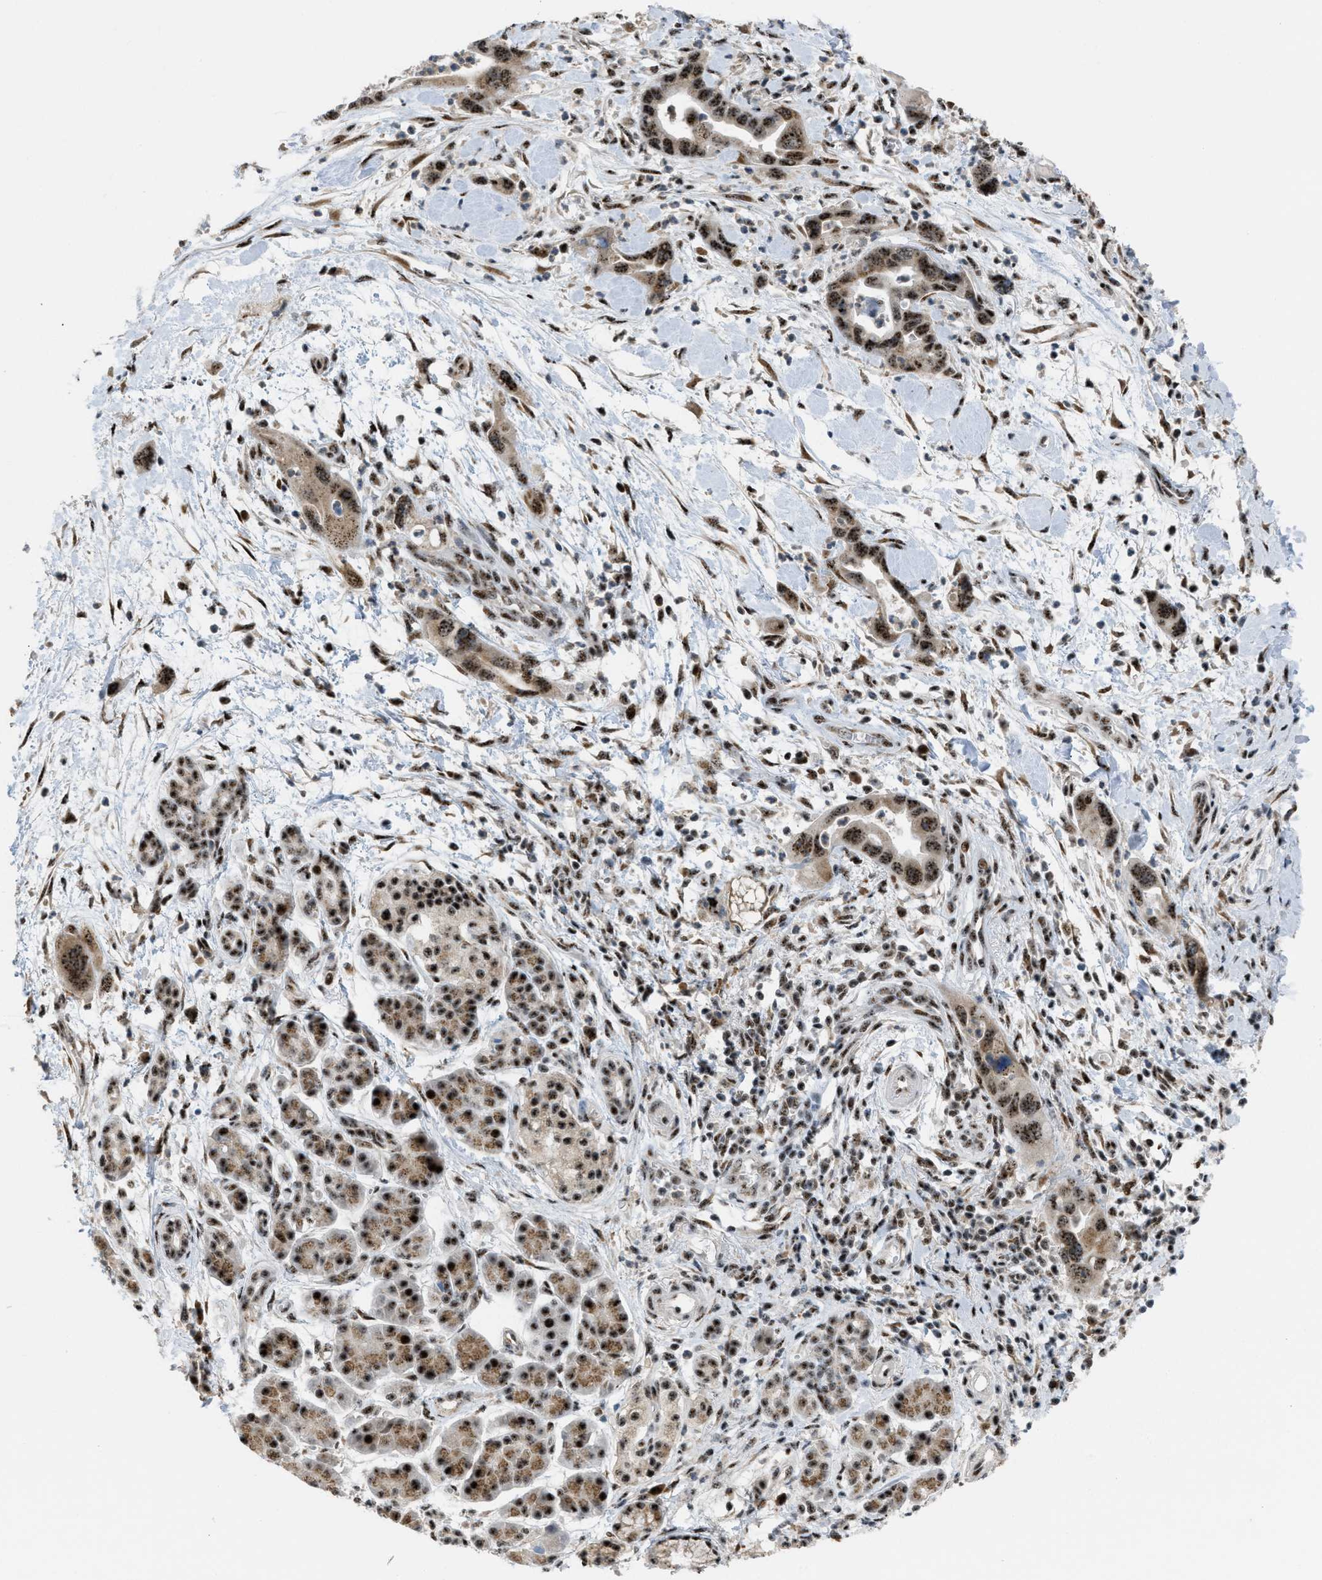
{"staining": {"intensity": "moderate", "quantity": ">75%", "location": "cytoplasmic/membranous,nuclear"}, "tissue": "pancreatic cancer", "cell_type": "Tumor cells", "image_type": "cancer", "snomed": [{"axis": "morphology", "description": "Adenocarcinoma, NOS"}, {"axis": "topography", "description": "Pancreas"}], "caption": "DAB (3,3'-diaminobenzidine) immunohistochemical staining of human adenocarcinoma (pancreatic) reveals moderate cytoplasmic/membranous and nuclear protein expression in about >75% of tumor cells.", "gene": "CDR2", "patient": {"sex": "female", "age": 70}}